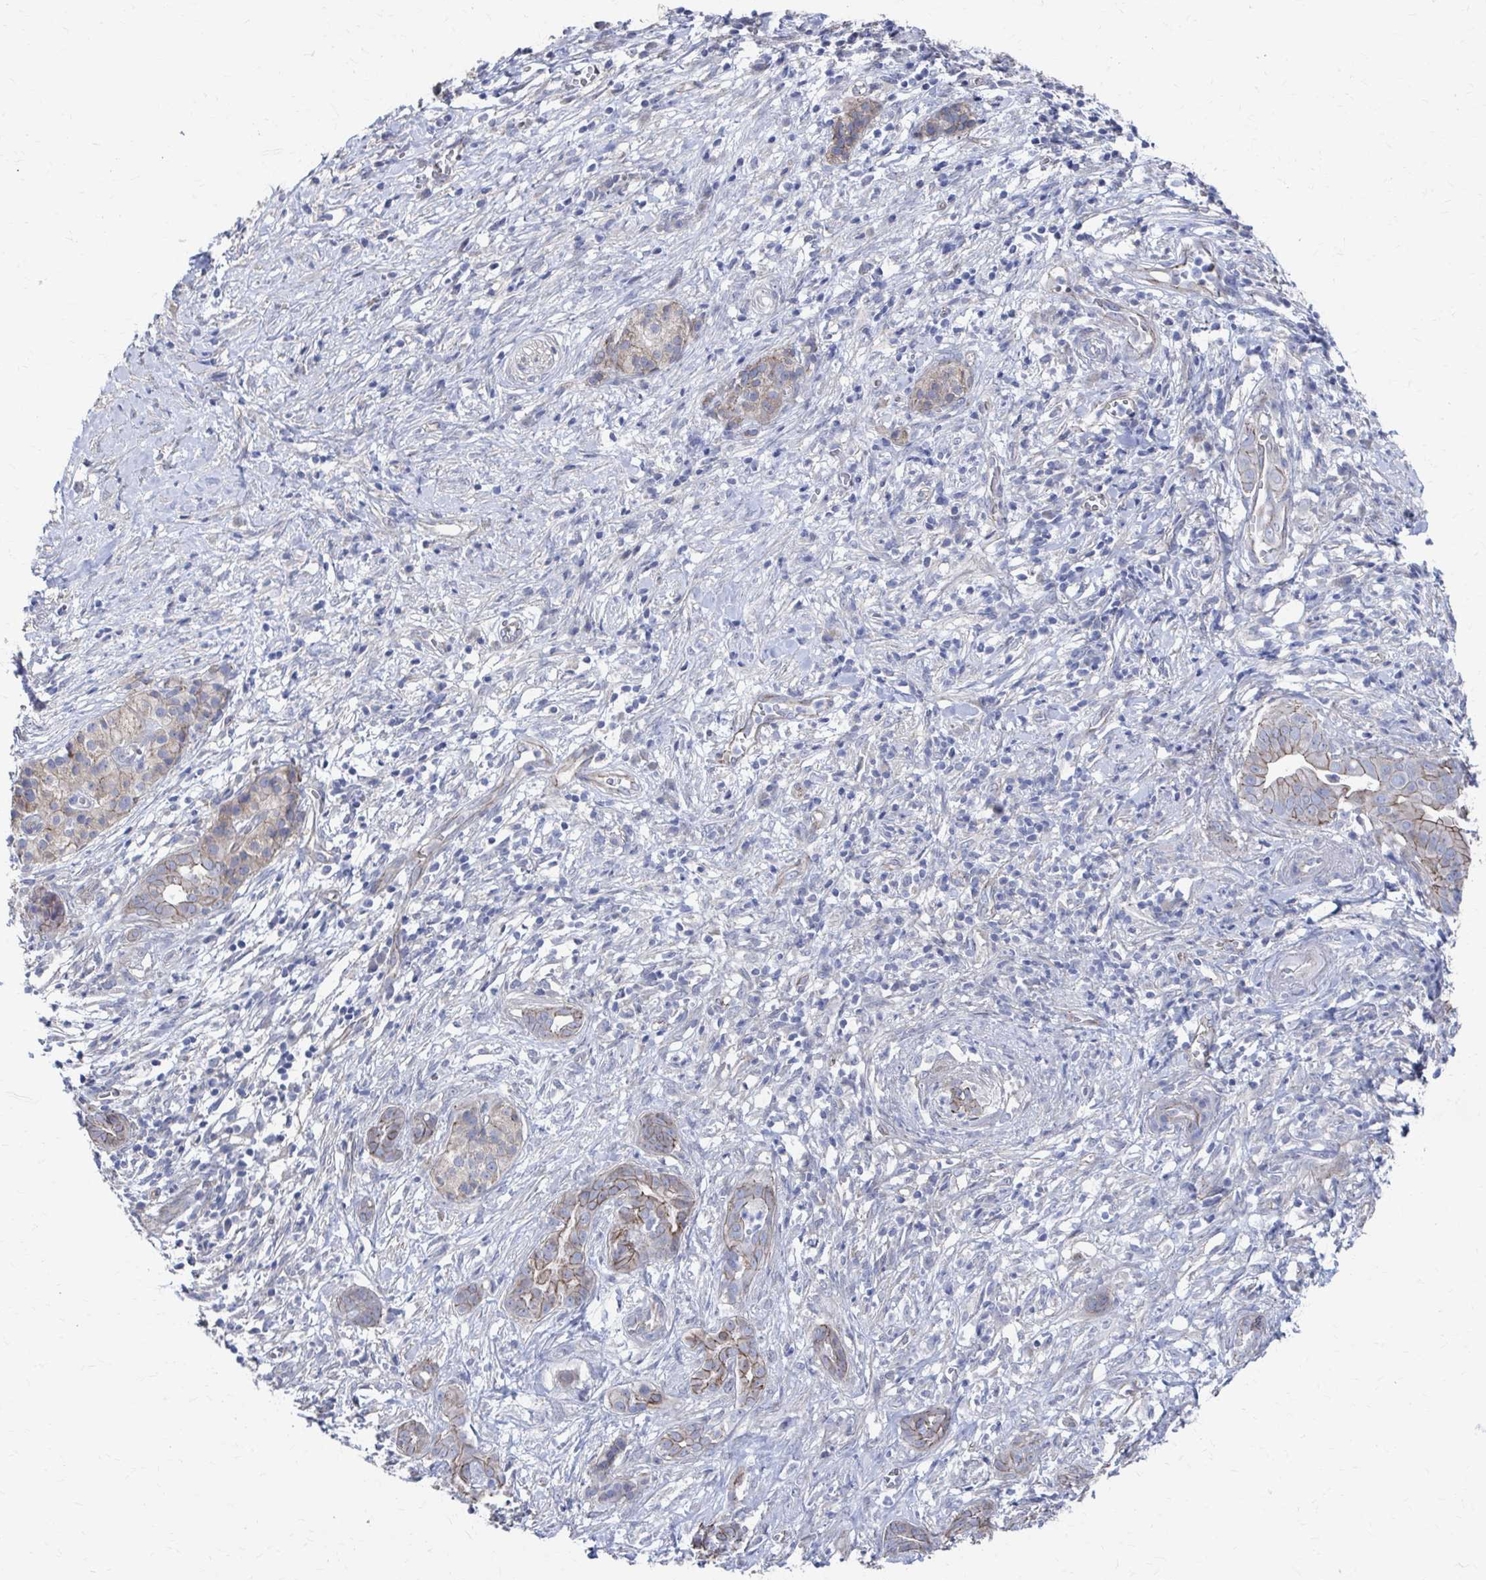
{"staining": {"intensity": "moderate", "quantity": ">75%", "location": "cytoplasmic/membranous"}, "tissue": "pancreatic cancer", "cell_type": "Tumor cells", "image_type": "cancer", "snomed": [{"axis": "morphology", "description": "Adenocarcinoma, NOS"}, {"axis": "topography", "description": "Pancreas"}], "caption": "Tumor cells demonstrate medium levels of moderate cytoplasmic/membranous expression in about >75% of cells in adenocarcinoma (pancreatic). The protein of interest is shown in brown color, while the nuclei are stained blue.", "gene": "PLEKHG7", "patient": {"sex": "male", "age": 61}}